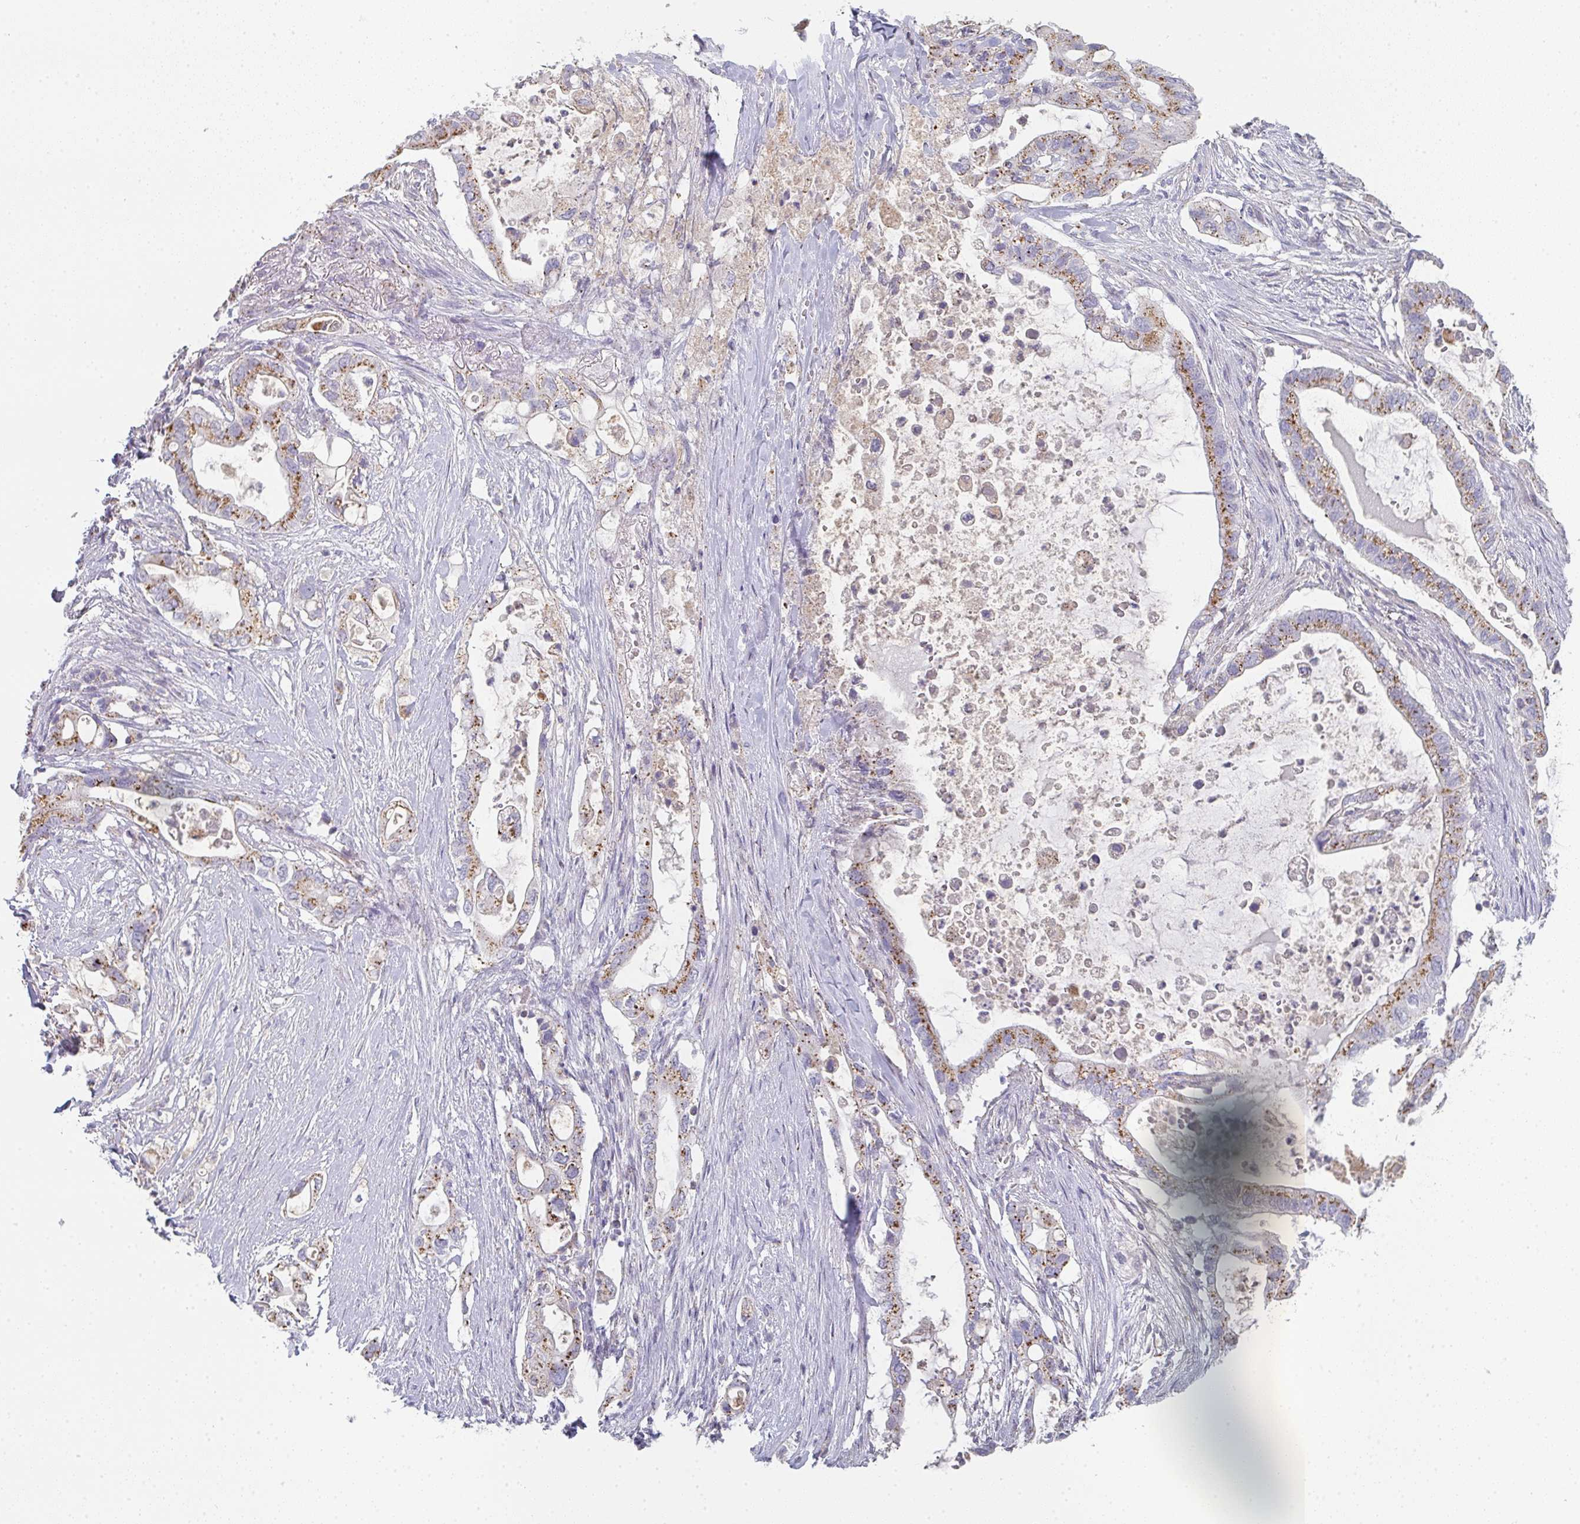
{"staining": {"intensity": "moderate", "quantity": ">75%", "location": "cytoplasmic/membranous"}, "tissue": "pancreatic cancer", "cell_type": "Tumor cells", "image_type": "cancer", "snomed": [{"axis": "morphology", "description": "Adenocarcinoma, NOS"}, {"axis": "topography", "description": "Pancreas"}], "caption": "A medium amount of moderate cytoplasmic/membranous expression is seen in approximately >75% of tumor cells in pancreatic cancer tissue.", "gene": "CHMP5", "patient": {"sex": "female", "age": 72}}